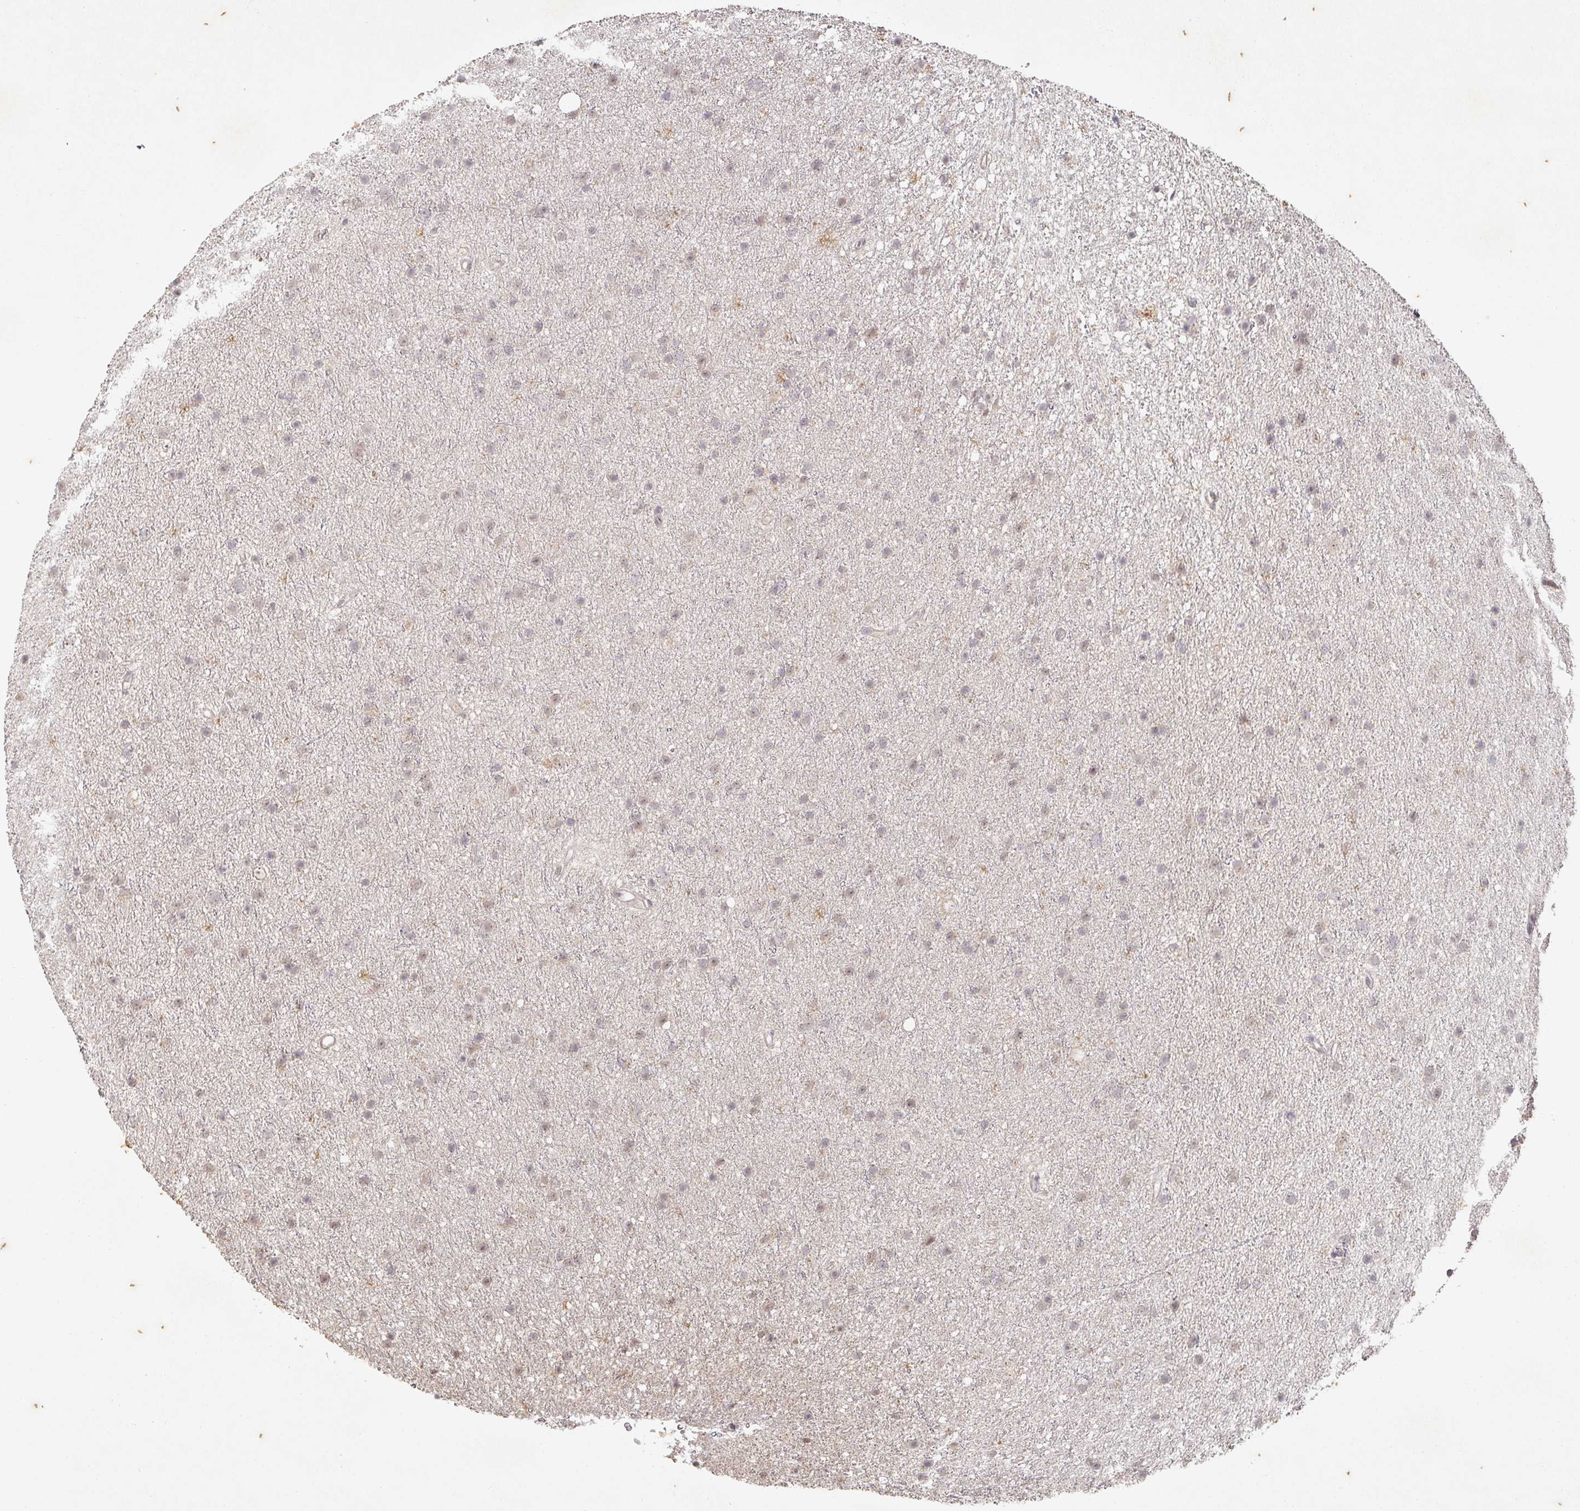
{"staining": {"intensity": "weak", "quantity": "<25%", "location": "nuclear"}, "tissue": "glioma", "cell_type": "Tumor cells", "image_type": "cancer", "snomed": [{"axis": "morphology", "description": "Glioma, malignant, Low grade"}, {"axis": "topography", "description": "Cerebral cortex"}], "caption": "High magnification brightfield microscopy of low-grade glioma (malignant) stained with DAB (3,3'-diaminobenzidine) (brown) and counterstained with hematoxylin (blue): tumor cells show no significant positivity.", "gene": "CAPN5", "patient": {"sex": "female", "age": 39}}